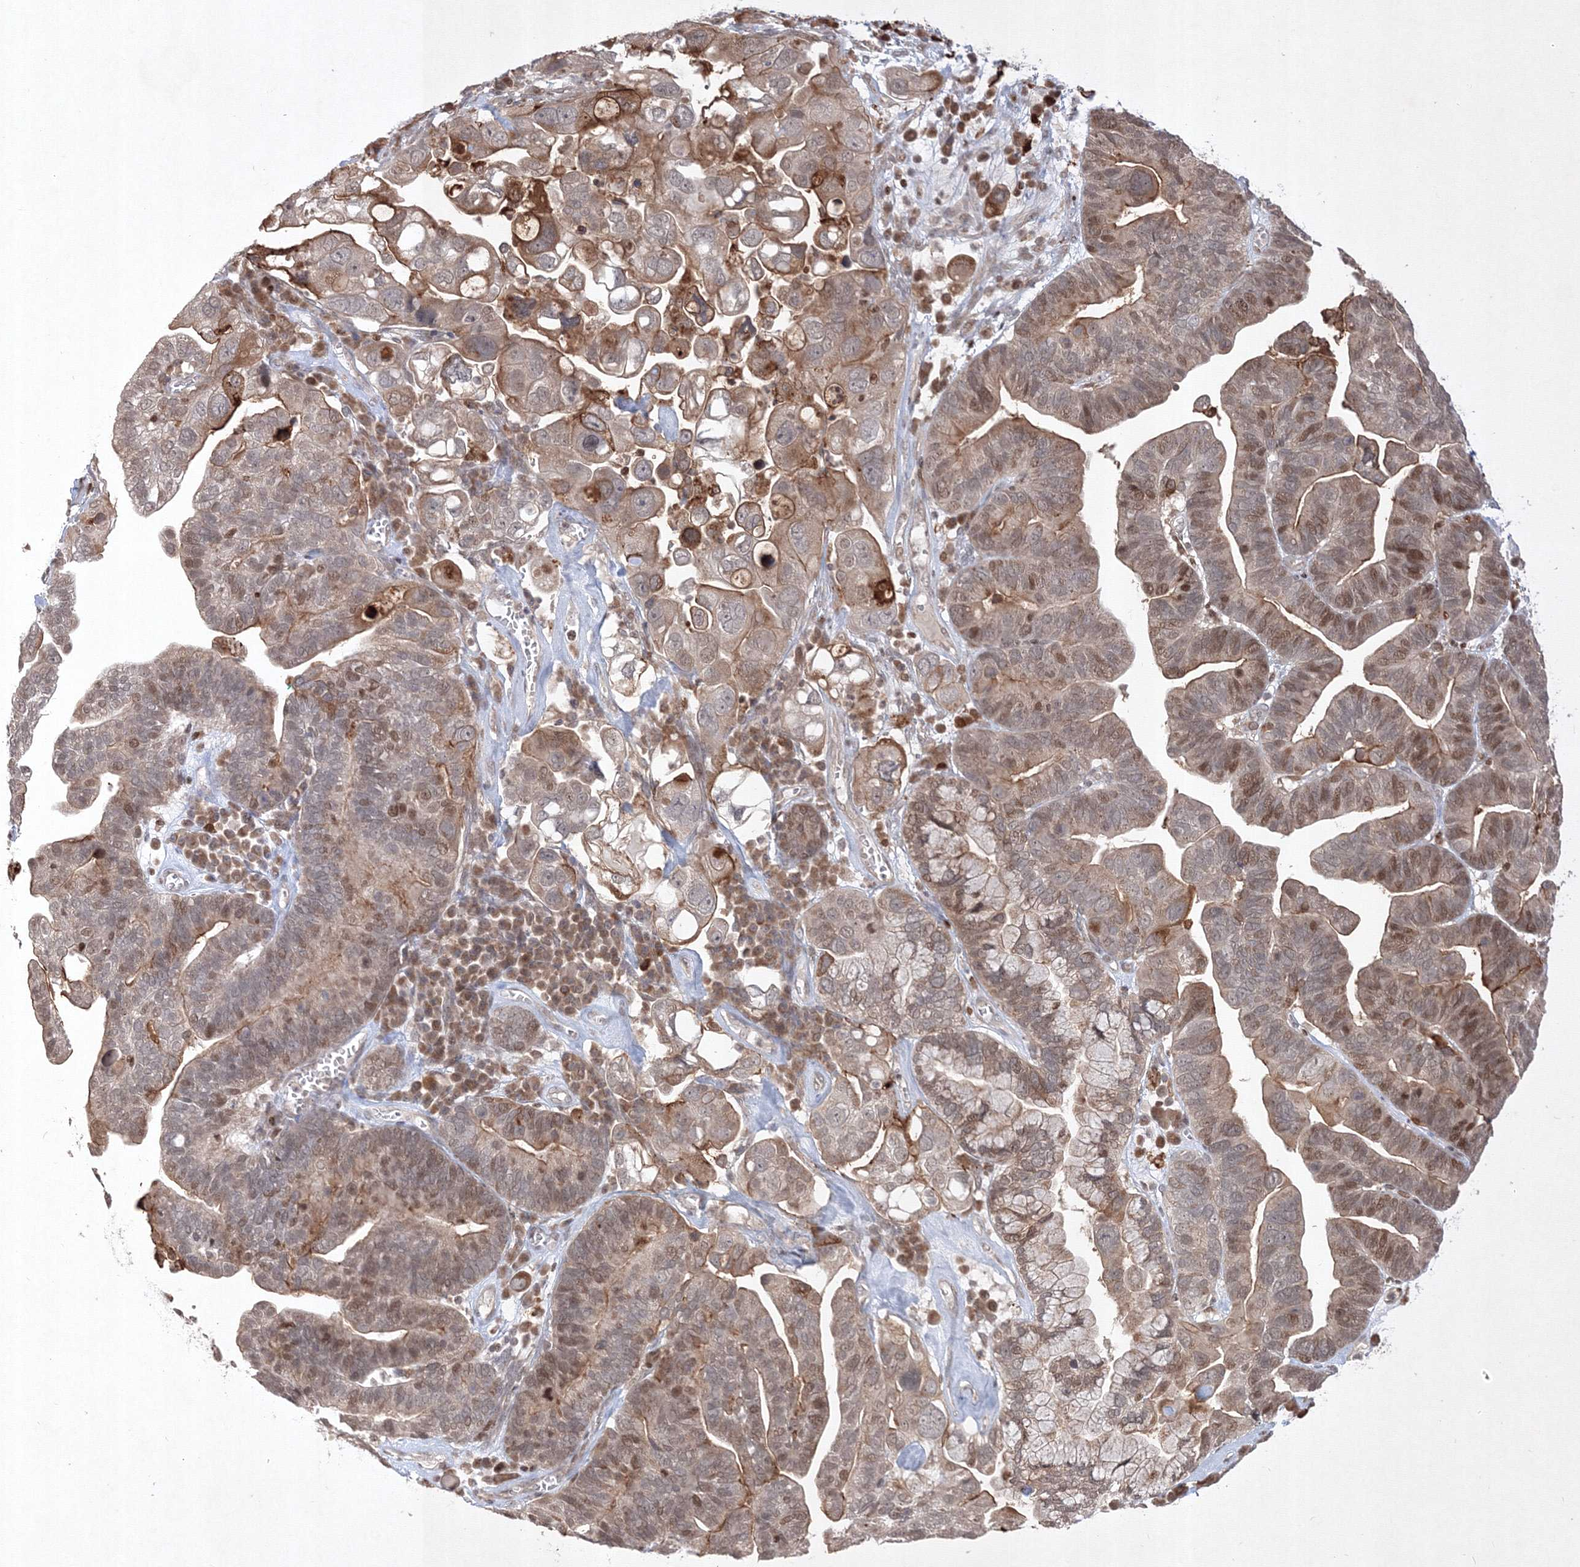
{"staining": {"intensity": "moderate", "quantity": ">75%", "location": "cytoplasmic/membranous,nuclear"}, "tissue": "ovarian cancer", "cell_type": "Tumor cells", "image_type": "cancer", "snomed": [{"axis": "morphology", "description": "Cystadenocarcinoma, serous, NOS"}, {"axis": "topography", "description": "Ovary"}], "caption": "IHC (DAB (3,3'-diaminobenzidine)) staining of human serous cystadenocarcinoma (ovarian) demonstrates moderate cytoplasmic/membranous and nuclear protein expression in about >75% of tumor cells. (IHC, brightfield microscopy, high magnification).", "gene": "TAB1", "patient": {"sex": "female", "age": 56}}